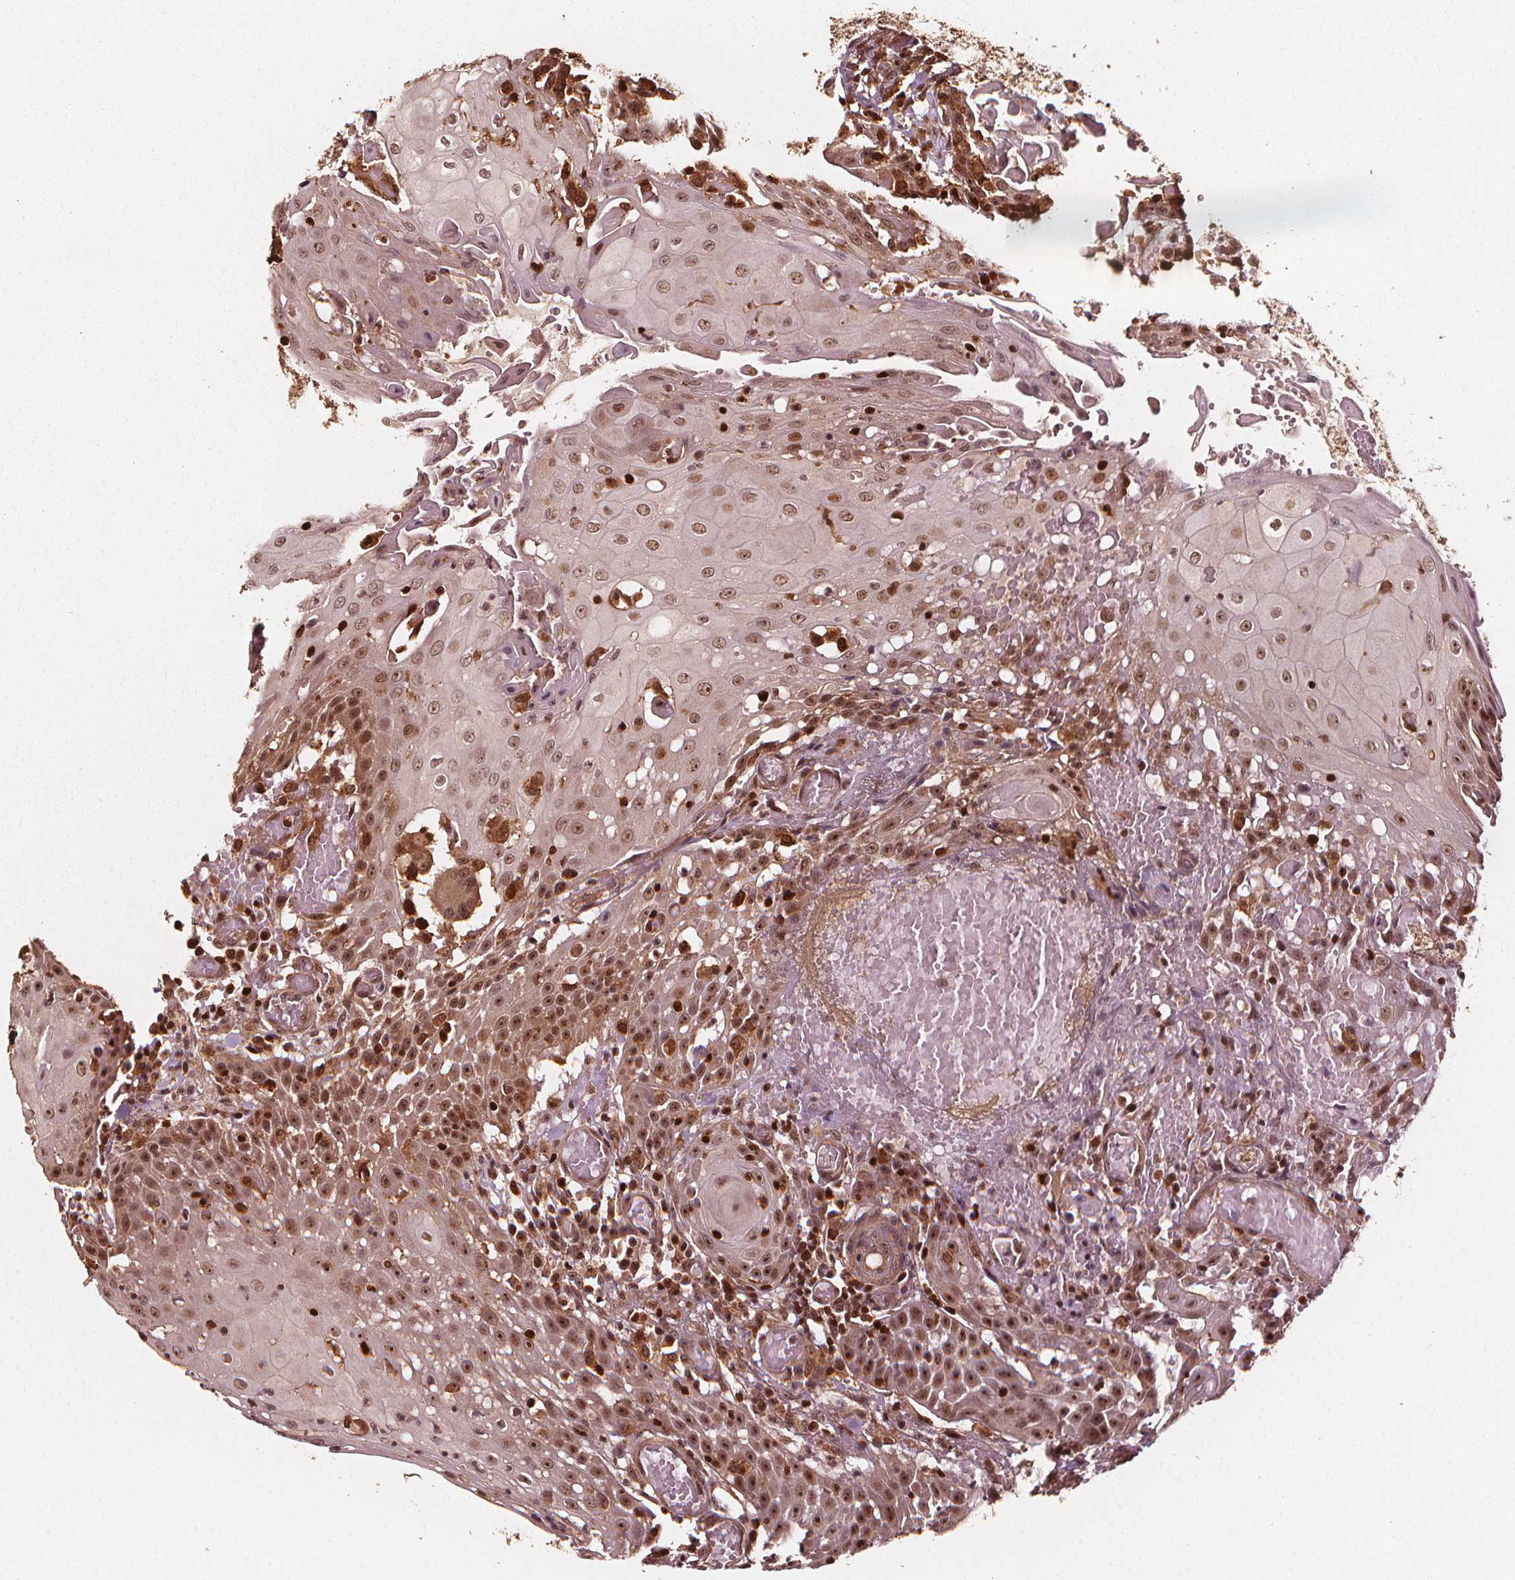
{"staining": {"intensity": "moderate", "quantity": ">75%", "location": "nuclear"}, "tissue": "head and neck cancer", "cell_type": "Tumor cells", "image_type": "cancer", "snomed": [{"axis": "morphology", "description": "Normal tissue, NOS"}, {"axis": "morphology", "description": "Squamous cell carcinoma, NOS"}, {"axis": "topography", "description": "Oral tissue"}, {"axis": "topography", "description": "Head-Neck"}], "caption": "A brown stain highlights moderate nuclear expression of a protein in human head and neck squamous cell carcinoma tumor cells. (DAB (3,3'-diaminobenzidine) IHC, brown staining for protein, blue staining for nuclei).", "gene": "EXOSC9", "patient": {"sex": "female", "age": 55}}